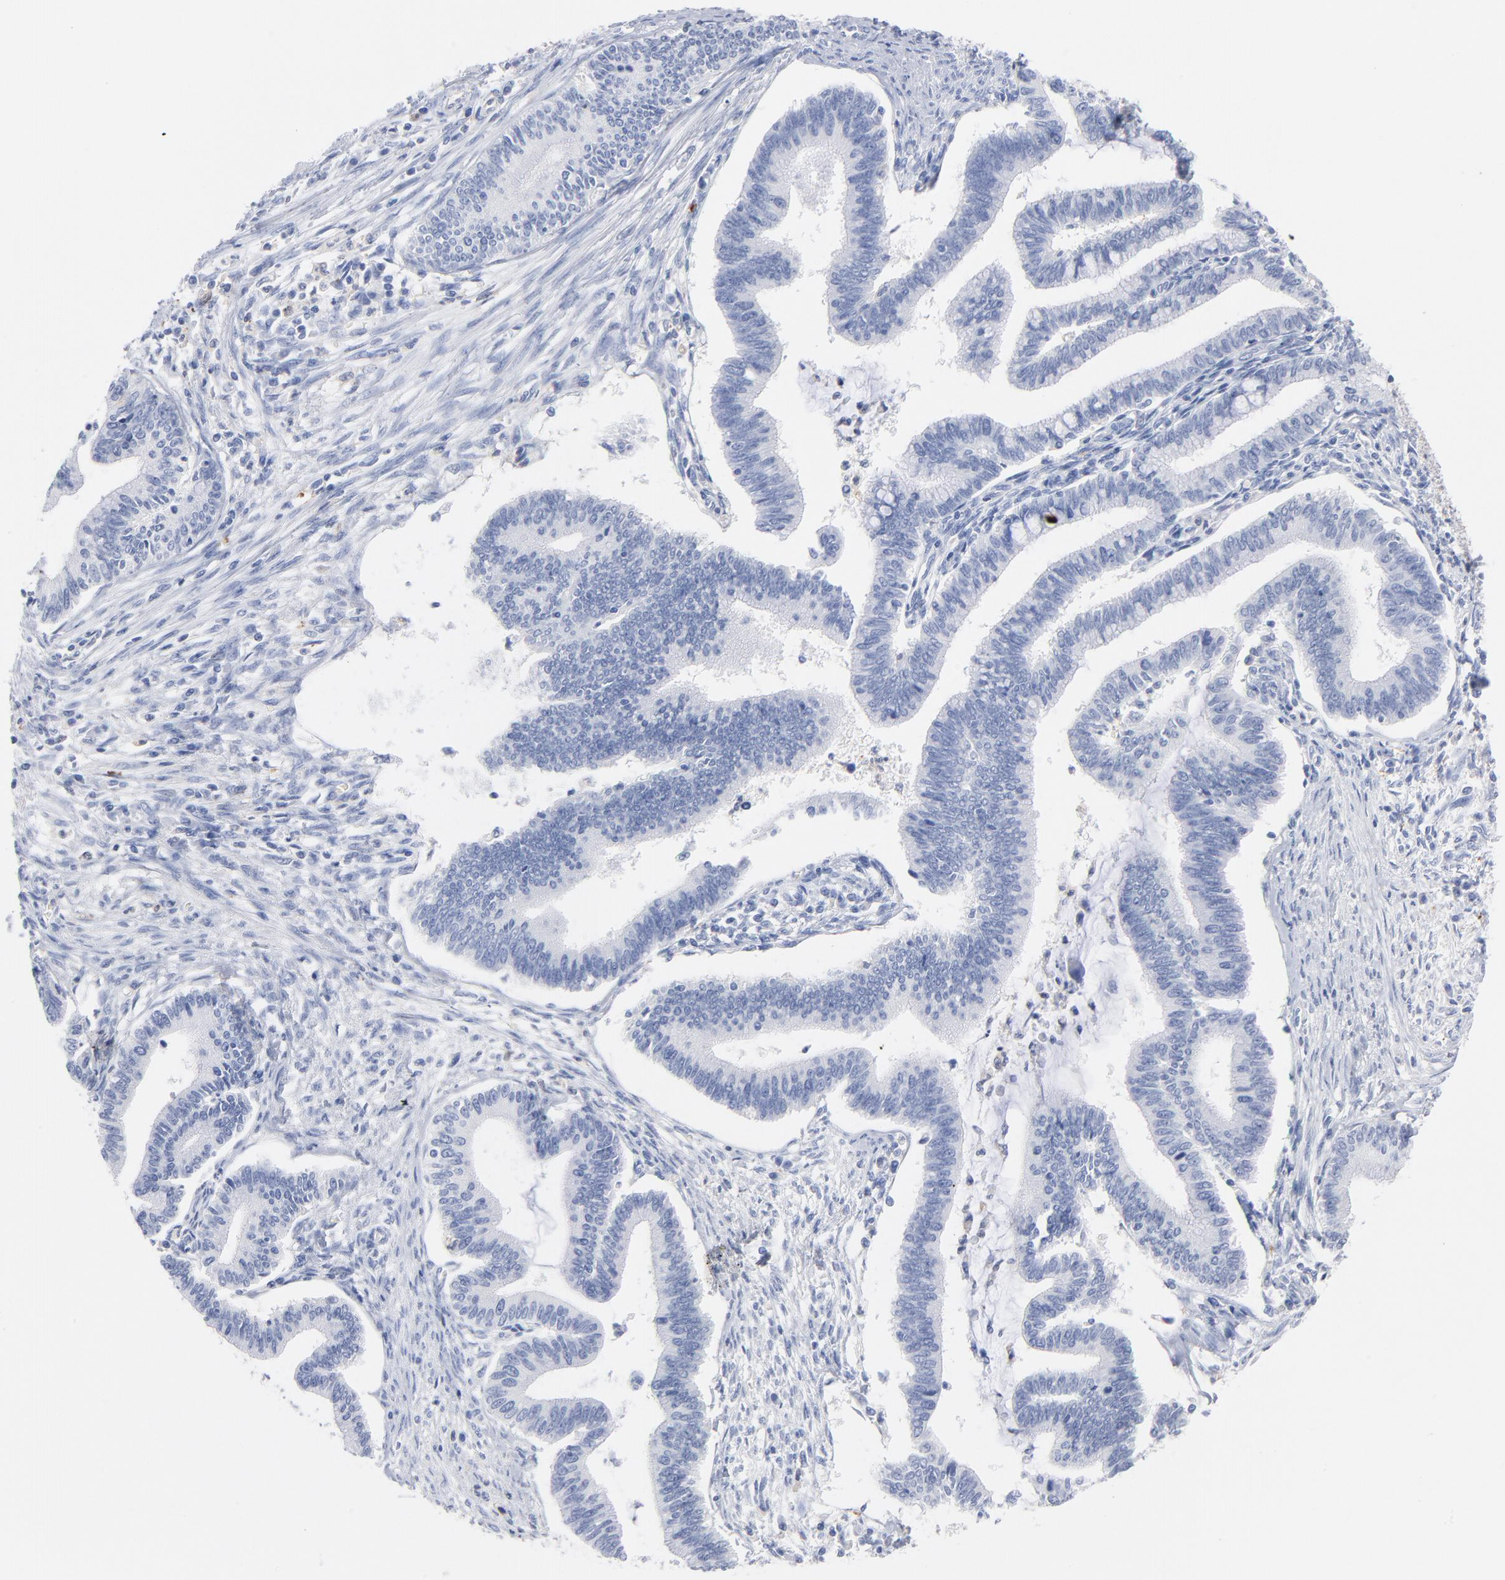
{"staining": {"intensity": "negative", "quantity": "none", "location": "none"}, "tissue": "cervical cancer", "cell_type": "Tumor cells", "image_type": "cancer", "snomed": [{"axis": "morphology", "description": "Adenocarcinoma, NOS"}, {"axis": "topography", "description": "Cervix"}], "caption": "The micrograph demonstrates no significant expression in tumor cells of cervical cancer (adenocarcinoma).", "gene": "IFIT2", "patient": {"sex": "female", "age": 36}}